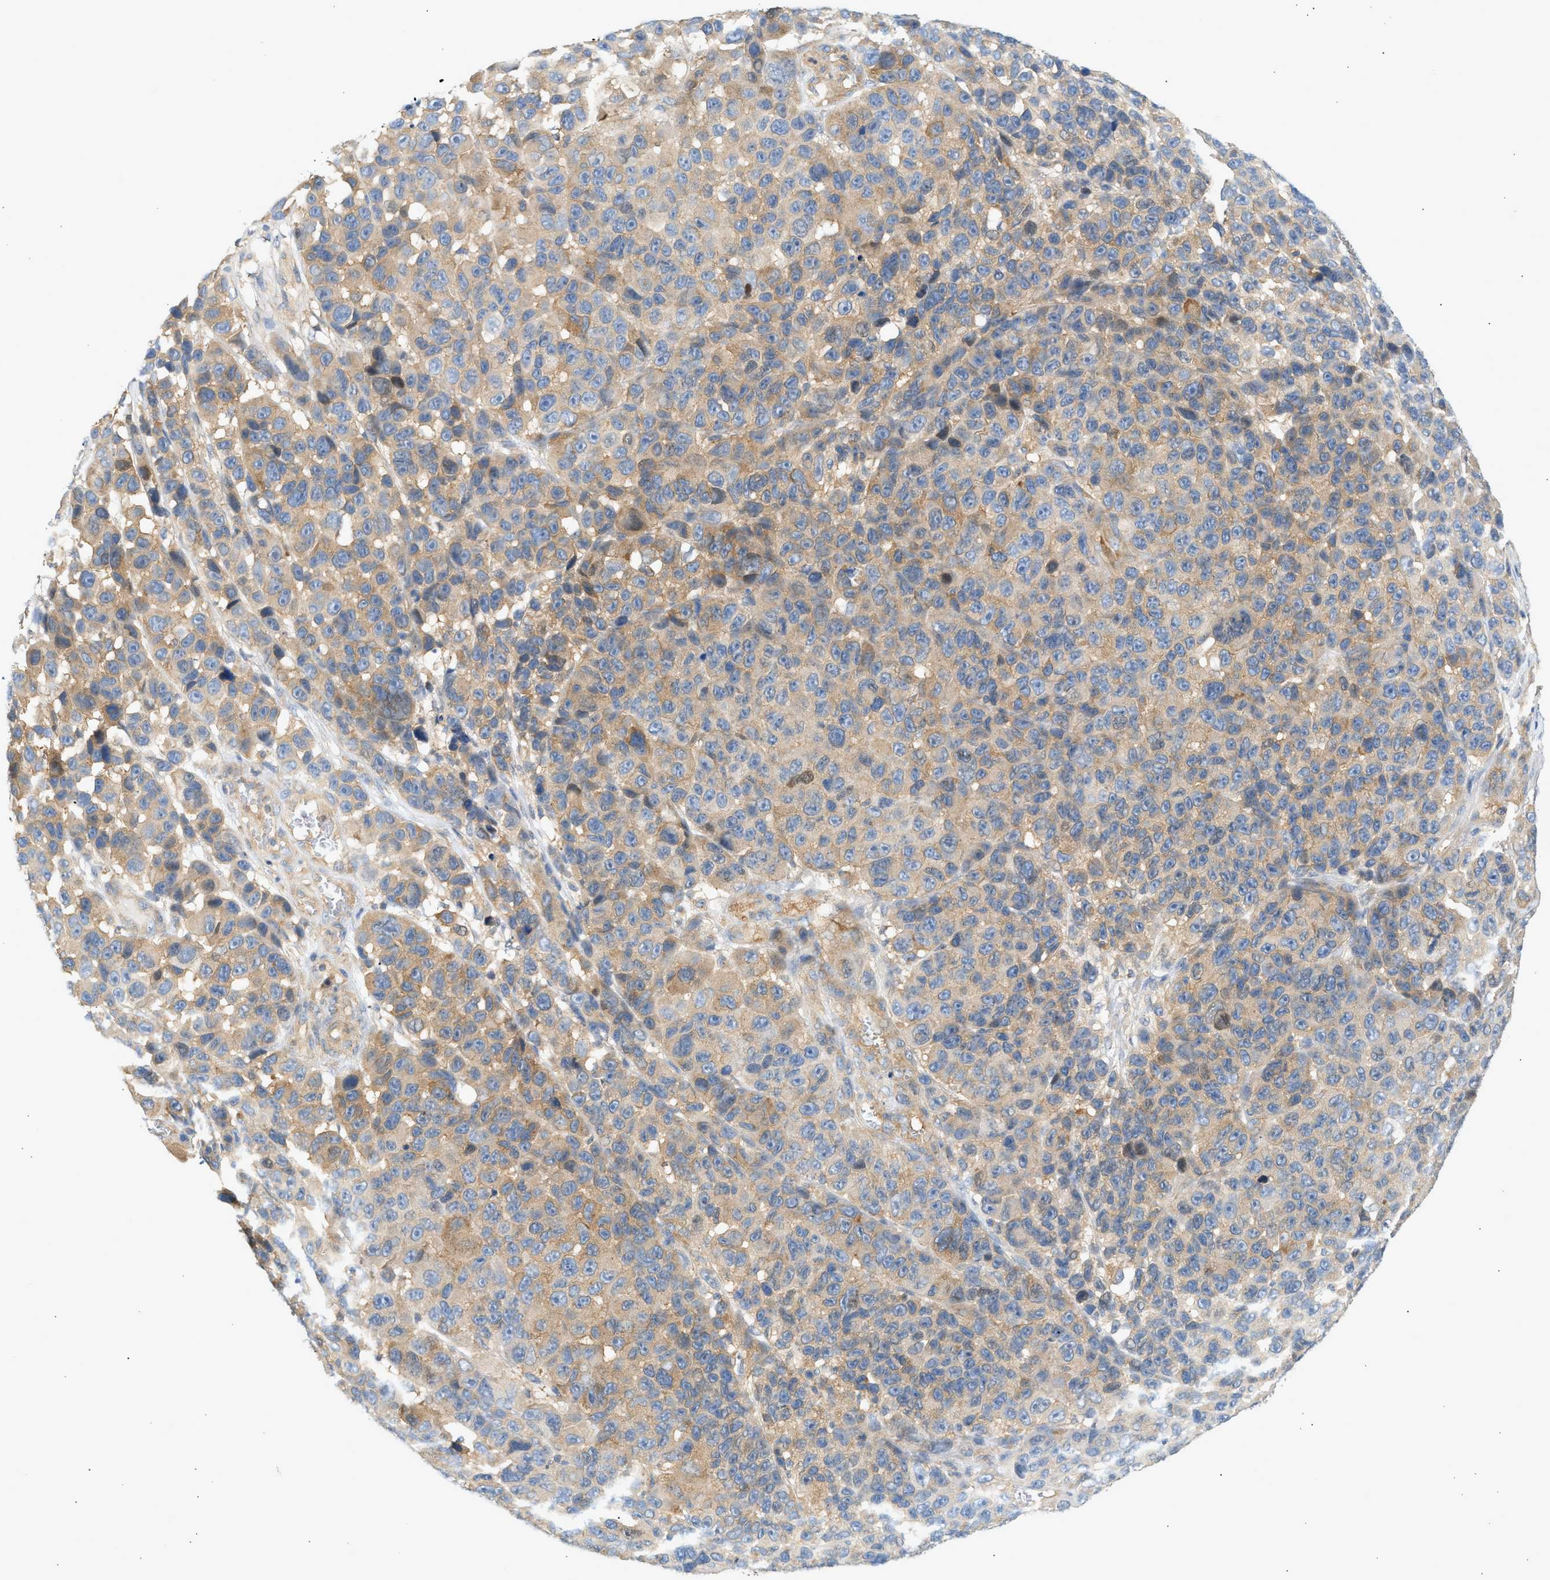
{"staining": {"intensity": "moderate", "quantity": "25%-75%", "location": "cytoplasmic/membranous"}, "tissue": "melanoma", "cell_type": "Tumor cells", "image_type": "cancer", "snomed": [{"axis": "morphology", "description": "Malignant melanoma, NOS"}, {"axis": "topography", "description": "Skin"}], "caption": "Moderate cytoplasmic/membranous protein positivity is present in approximately 25%-75% of tumor cells in melanoma.", "gene": "PAFAH1B1", "patient": {"sex": "male", "age": 53}}